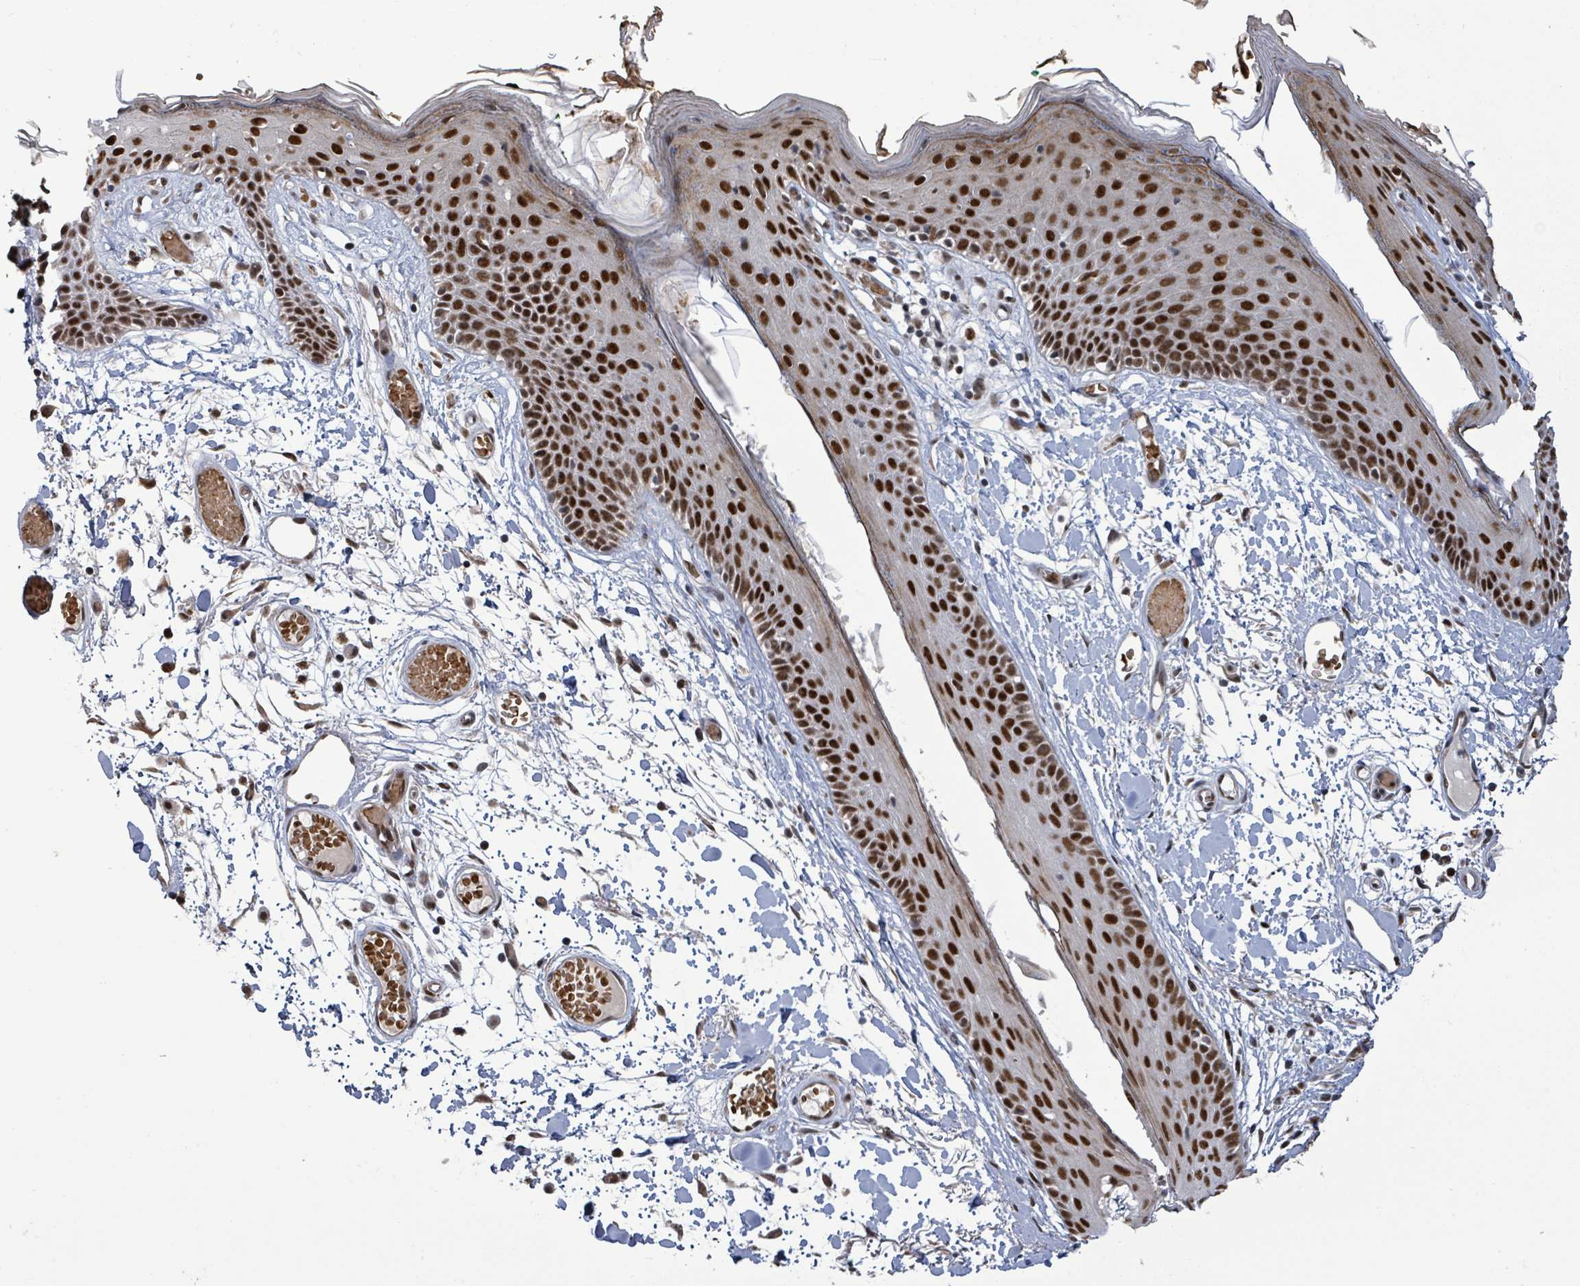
{"staining": {"intensity": "strong", "quantity": ">75%", "location": "nuclear"}, "tissue": "skin", "cell_type": "Fibroblasts", "image_type": "normal", "snomed": [{"axis": "morphology", "description": "Normal tissue, NOS"}, {"axis": "topography", "description": "Skin"}], "caption": "Brown immunohistochemical staining in unremarkable human skin shows strong nuclear staining in approximately >75% of fibroblasts.", "gene": "PATZ1", "patient": {"sex": "male", "age": 79}}